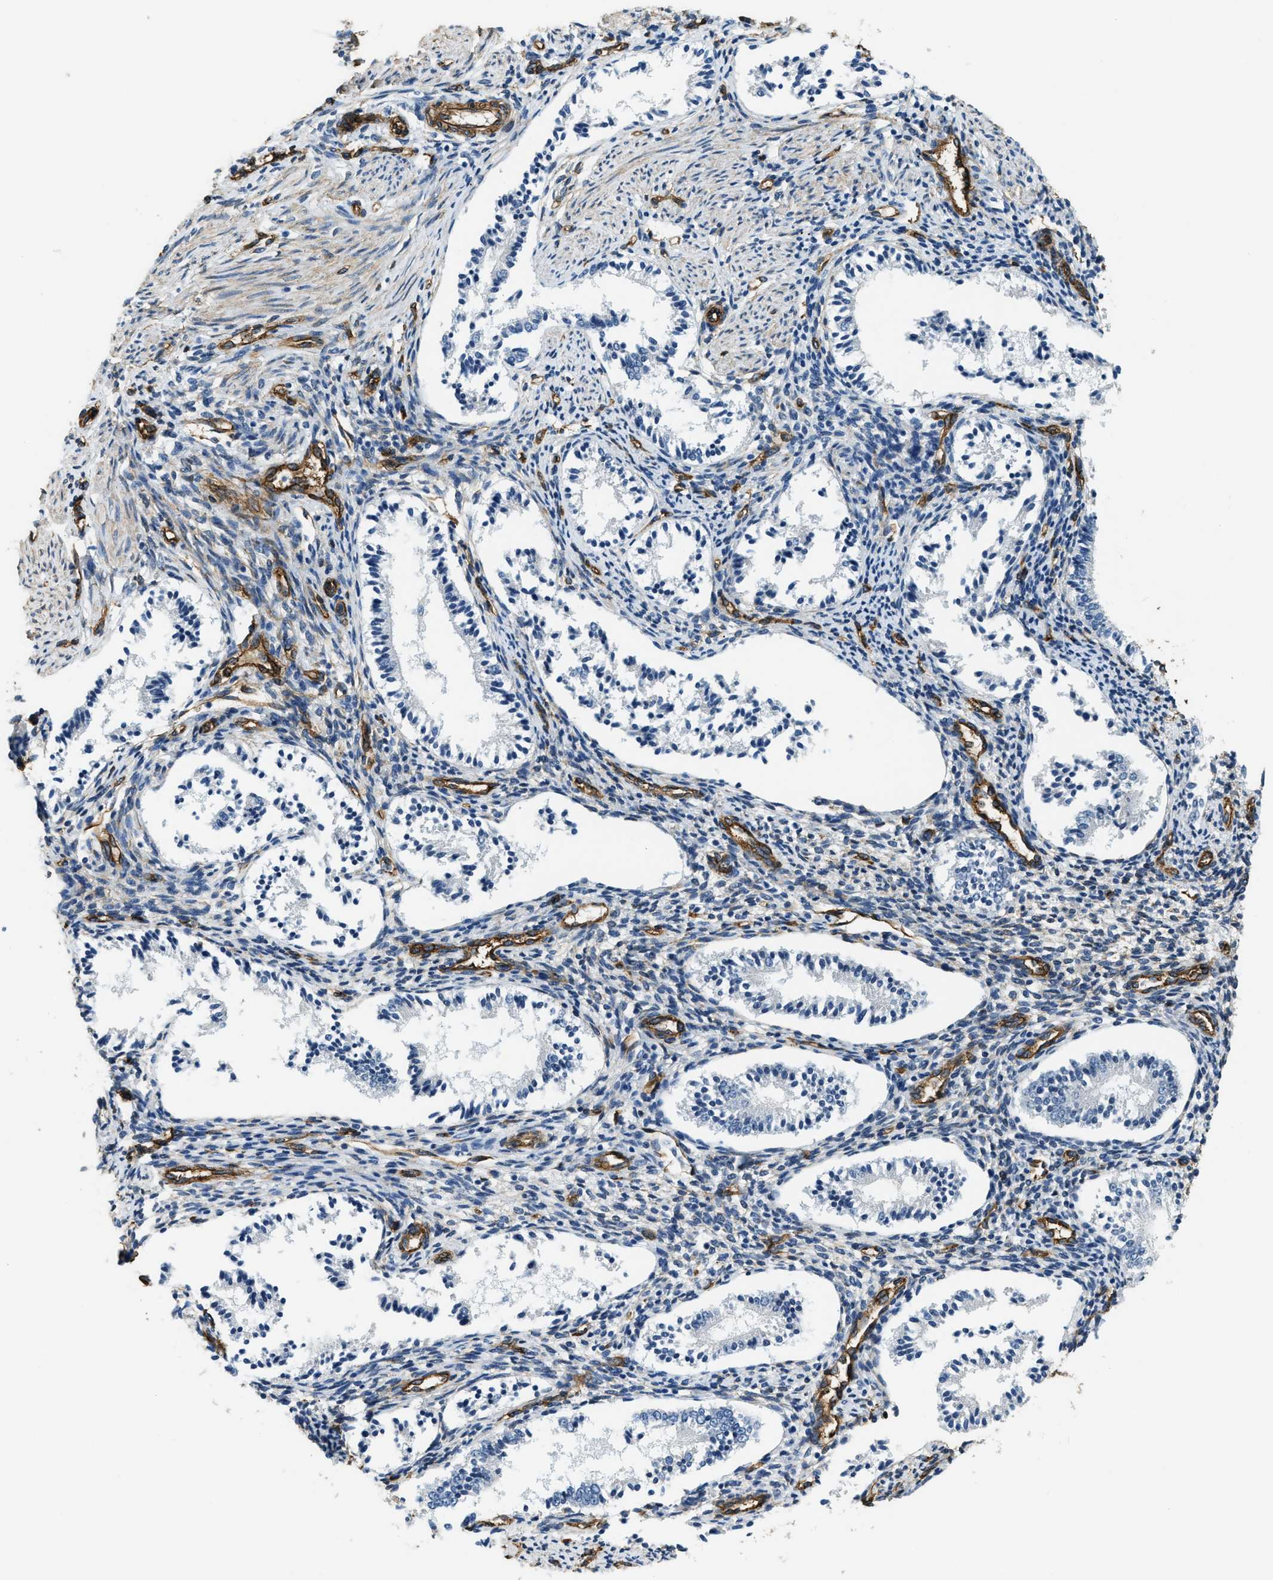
{"staining": {"intensity": "moderate", "quantity": ">75%", "location": "cytoplasmic/membranous"}, "tissue": "endometrium", "cell_type": "Cells in endometrial stroma", "image_type": "normal", "snomed": [{"axis": "morphology", "description": "Normal tissue, NOS"}, {"axis": "topography", "description": "Endometrium"}], "caption": "Protein staining demonstrates moderate cytoplasmic/membranous staining in approximately >75% of cells in endometrial stroma in unremarkable endometrium.", "gene": "TMEM43", "patient": {"sex": "female", "age": 42}}